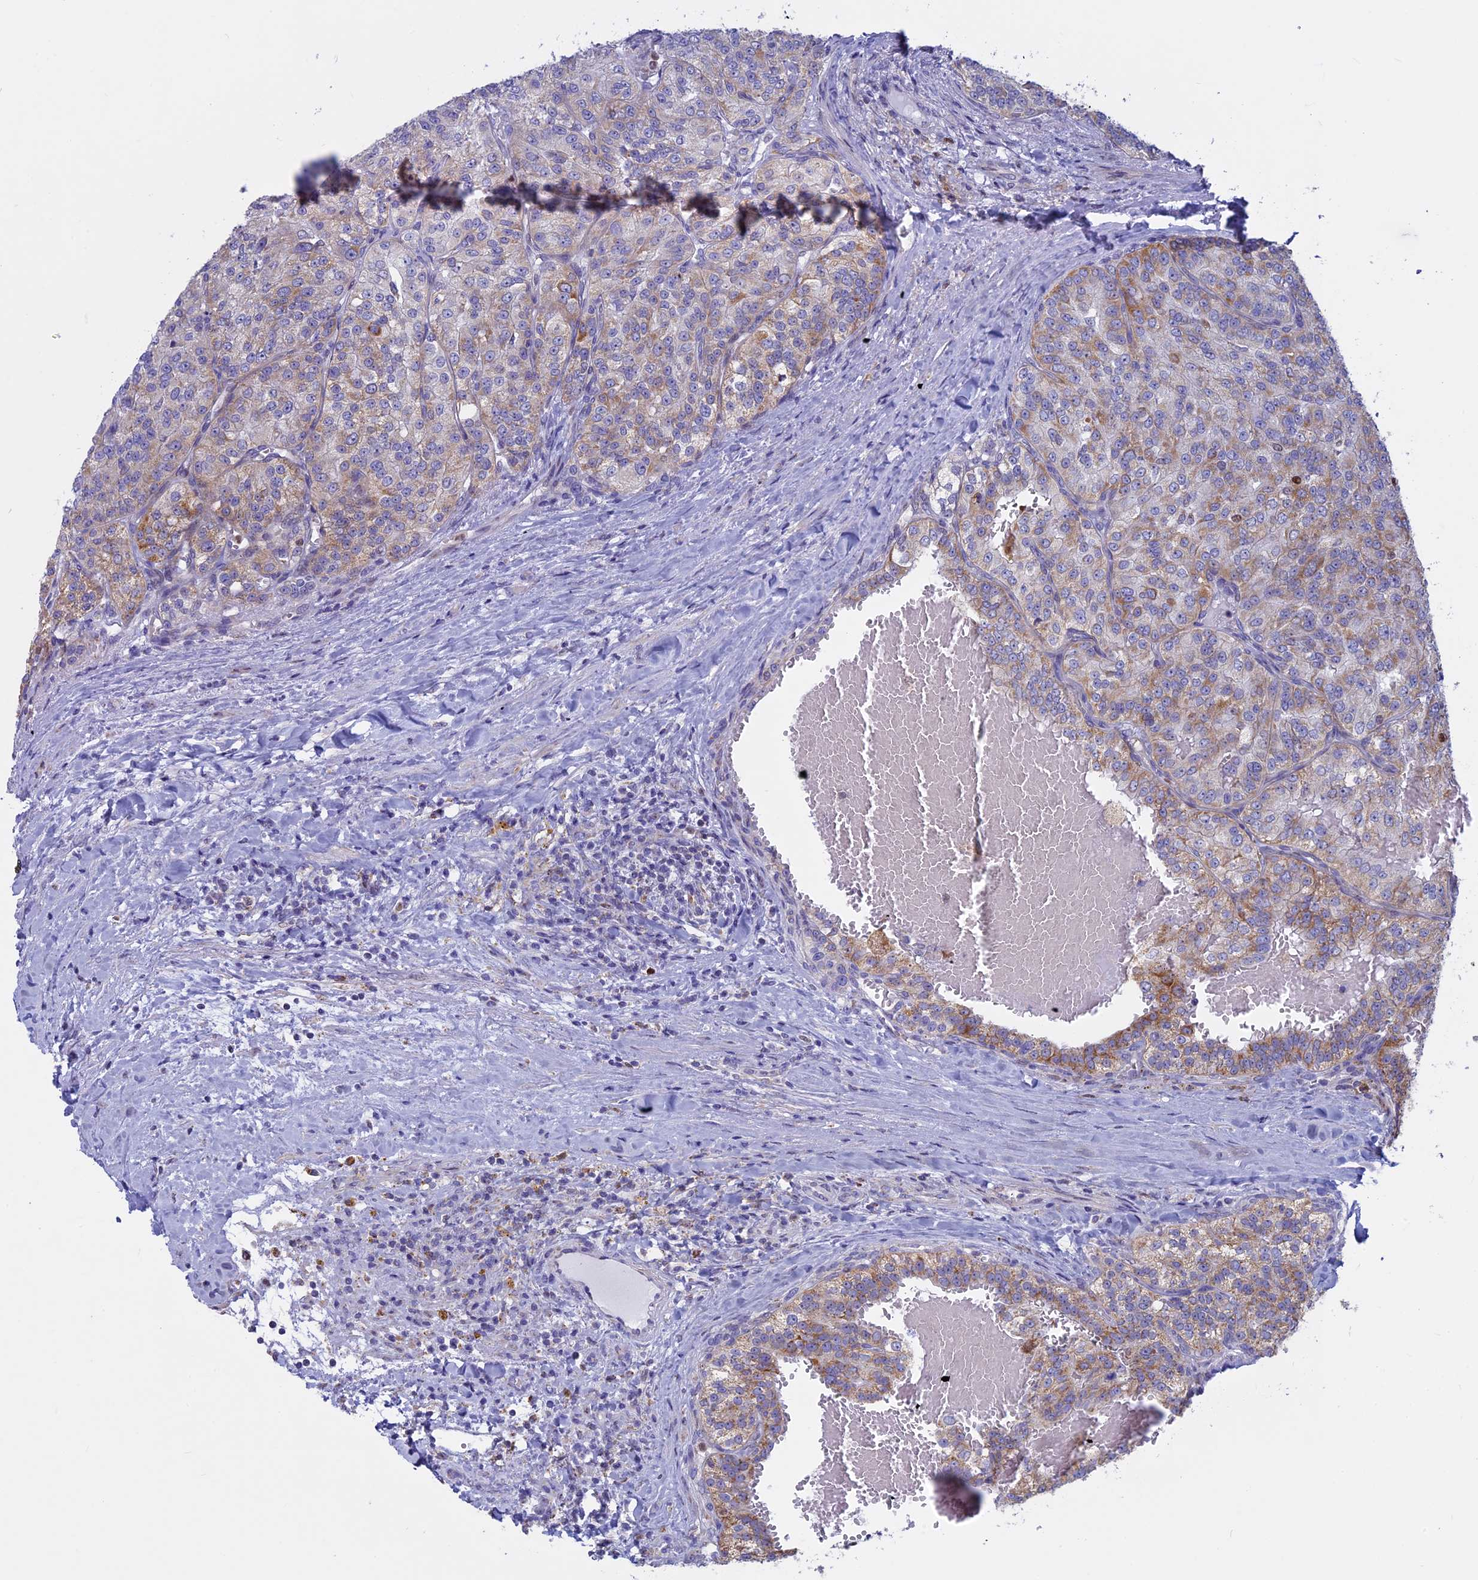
{"staining": {"intensity": "weak", "quantity": "25%-75%", "location": "cytoplasmic/membranous"}, "tissue": "renal cancer", "cell_type": "Tumor cells", "image_type": "cancer", "snomed": [{"axis": "morphology", "description": "Adenocarcinoma, NOS"}, {"axis": "topography", "description": "Kidney"}], "caption": "Weak cytoplasmic/membranous protein positivity is identified in about 25%-75% of tumor cells in renal cancer.", "gene": "ACSS1", "patient": {"sex": "female", "age": 63}}